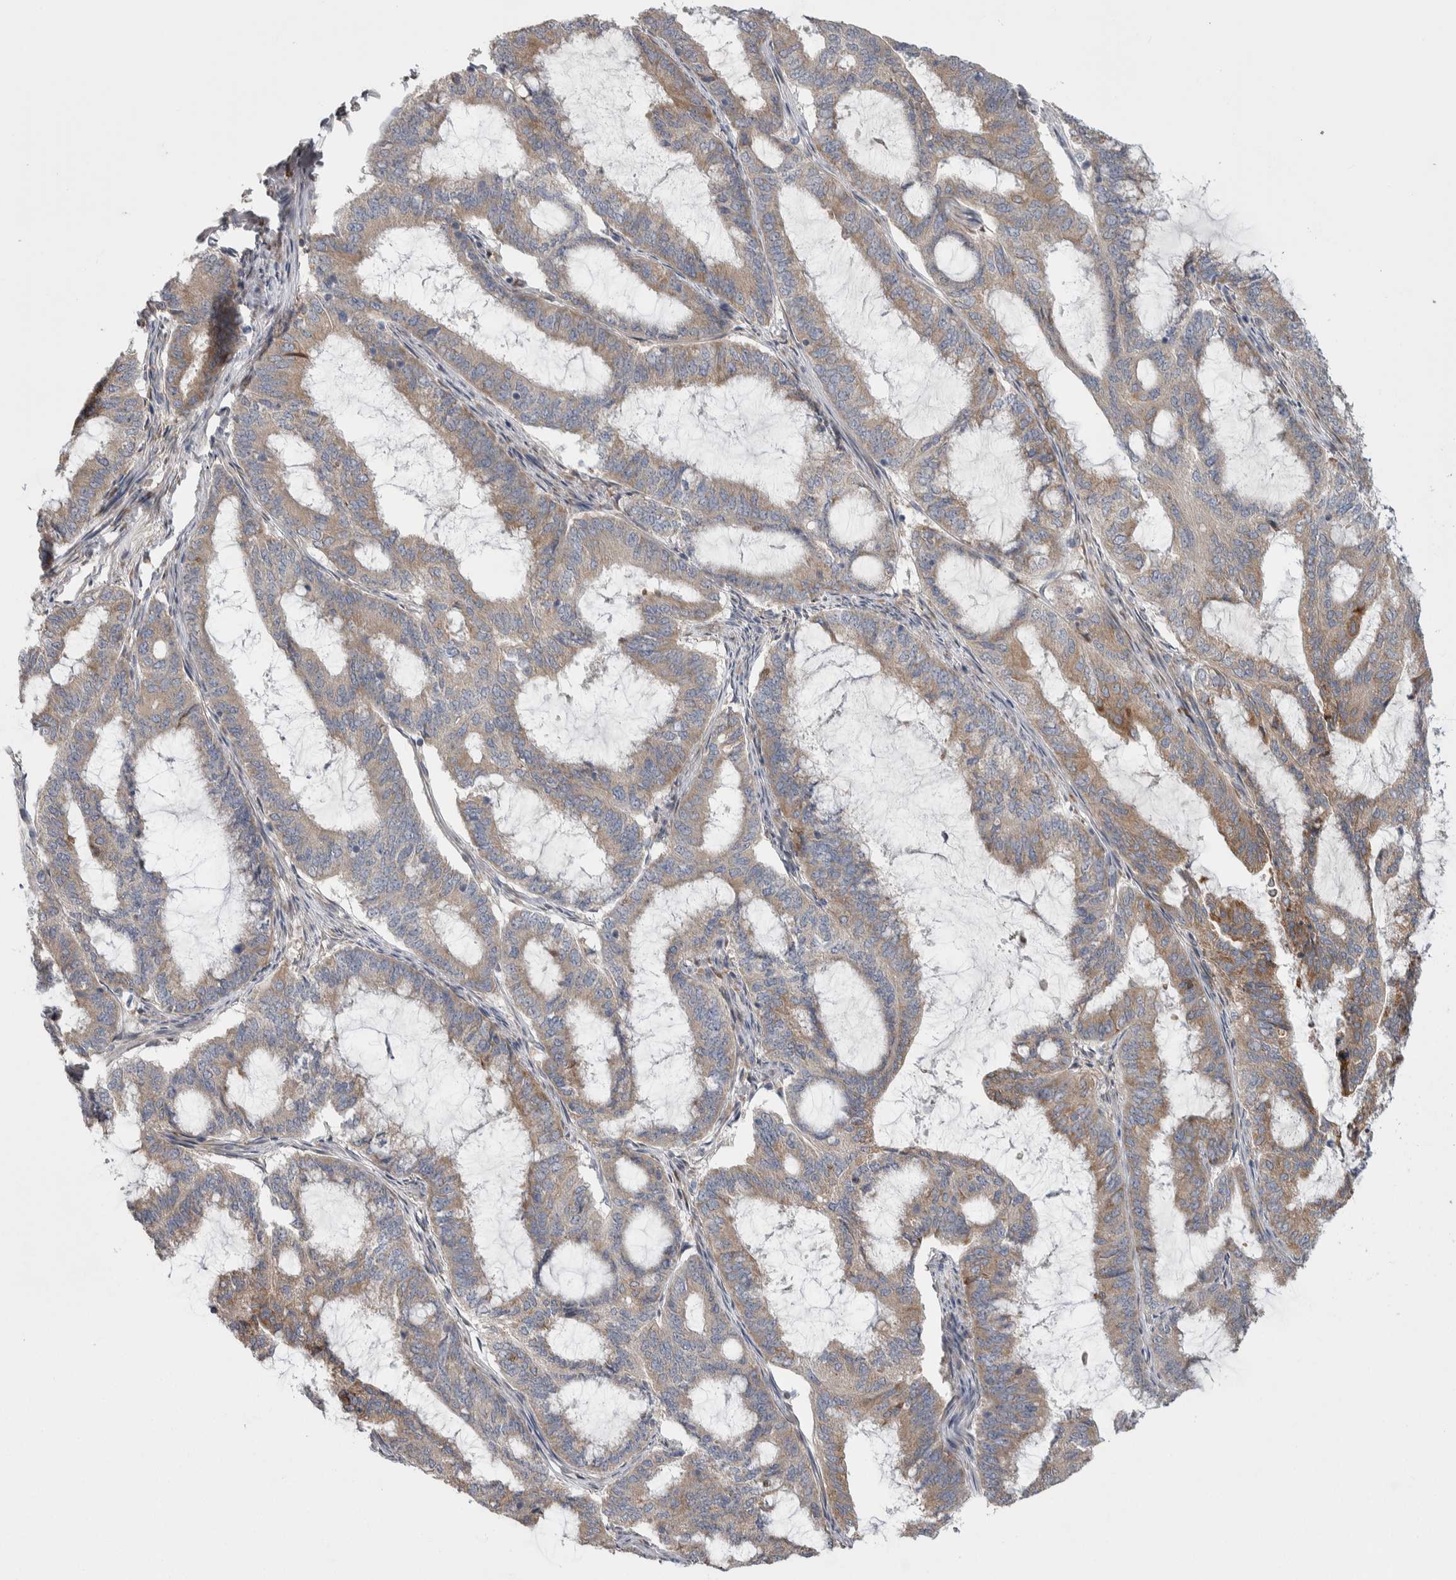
{"staining": {"intensity": "weak", "quantity": ">75%", "location": "cytoplasmic/membranous"}, "tissue": "endometrial cancer", "cell_type": "Tumor cells", "image_type": "cancer", "snomed": [{"axis": "morphology", "description": "Adenocarcinoma, NOS"}, {"axis": "topography", "description": "Endometrium"}], "caption": "IHC histopathology image of endometrial cancer (adenocarcinoma) stained for a protein (brown), which exhibits low levels of weak cytoplasmic/membranous staining in approximately >75% of tumor cells.", "gene": "IBTK", "patient": {"sex": "female", "age": 51}}